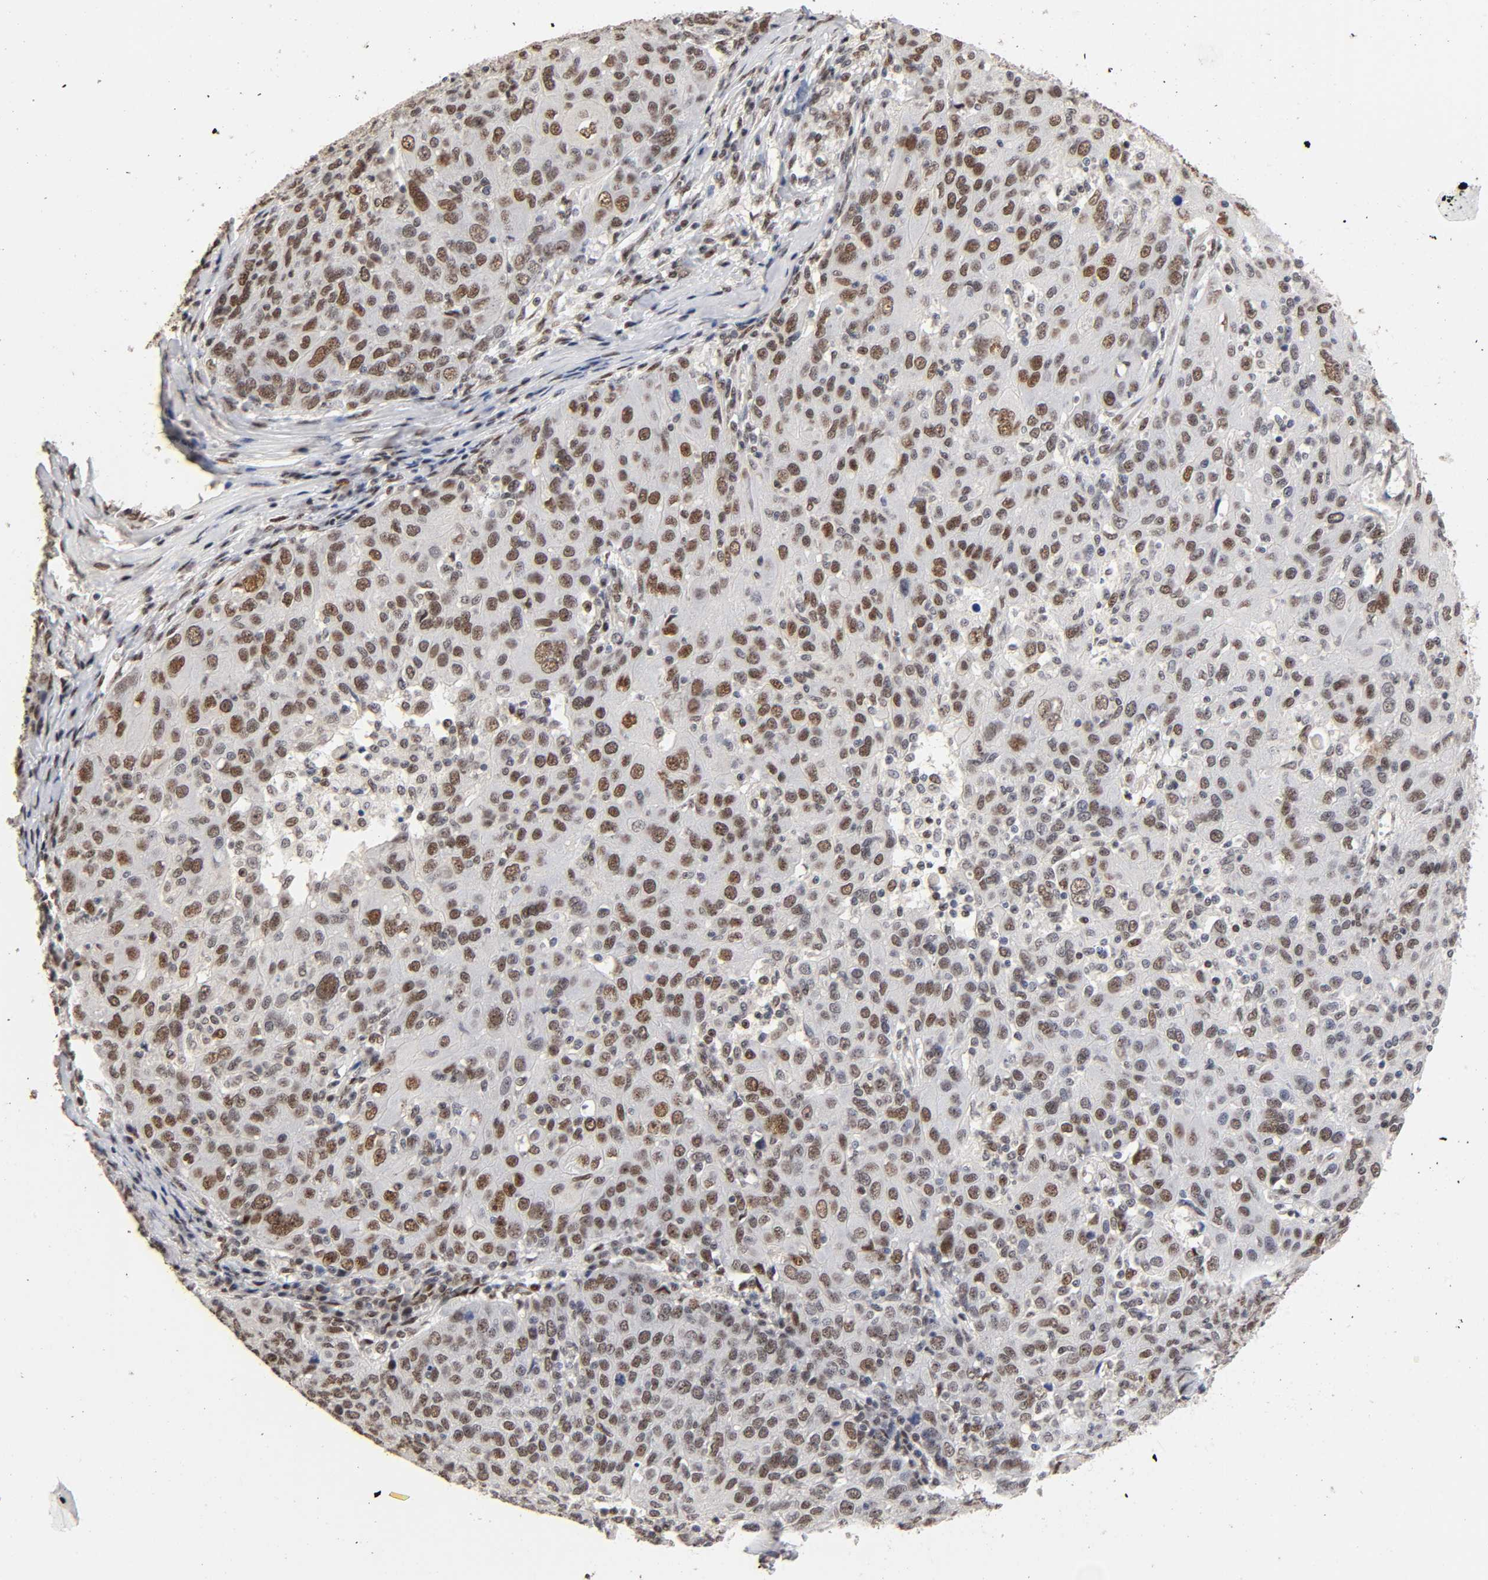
{"staining": {"intensity": "moderate", "quantity": ">75%", "location": "nuclear"}, "tissue": "ovarian cancer", "cell_type": "Tumor cells", "image_type": "cancer", "snomed": [{"axis": "morphology", "description": "Carcinoma, endometroid"}, {"axis": "topography", "description": "Ovary"}], "caption": "This is a micrograph of immunohistochemistry staining of ovarian cancer, which shows moderate staining in the nuclear of tumor cells.", "gene": "TP53RK", "patient": {"sex": "female", "age": 50}}